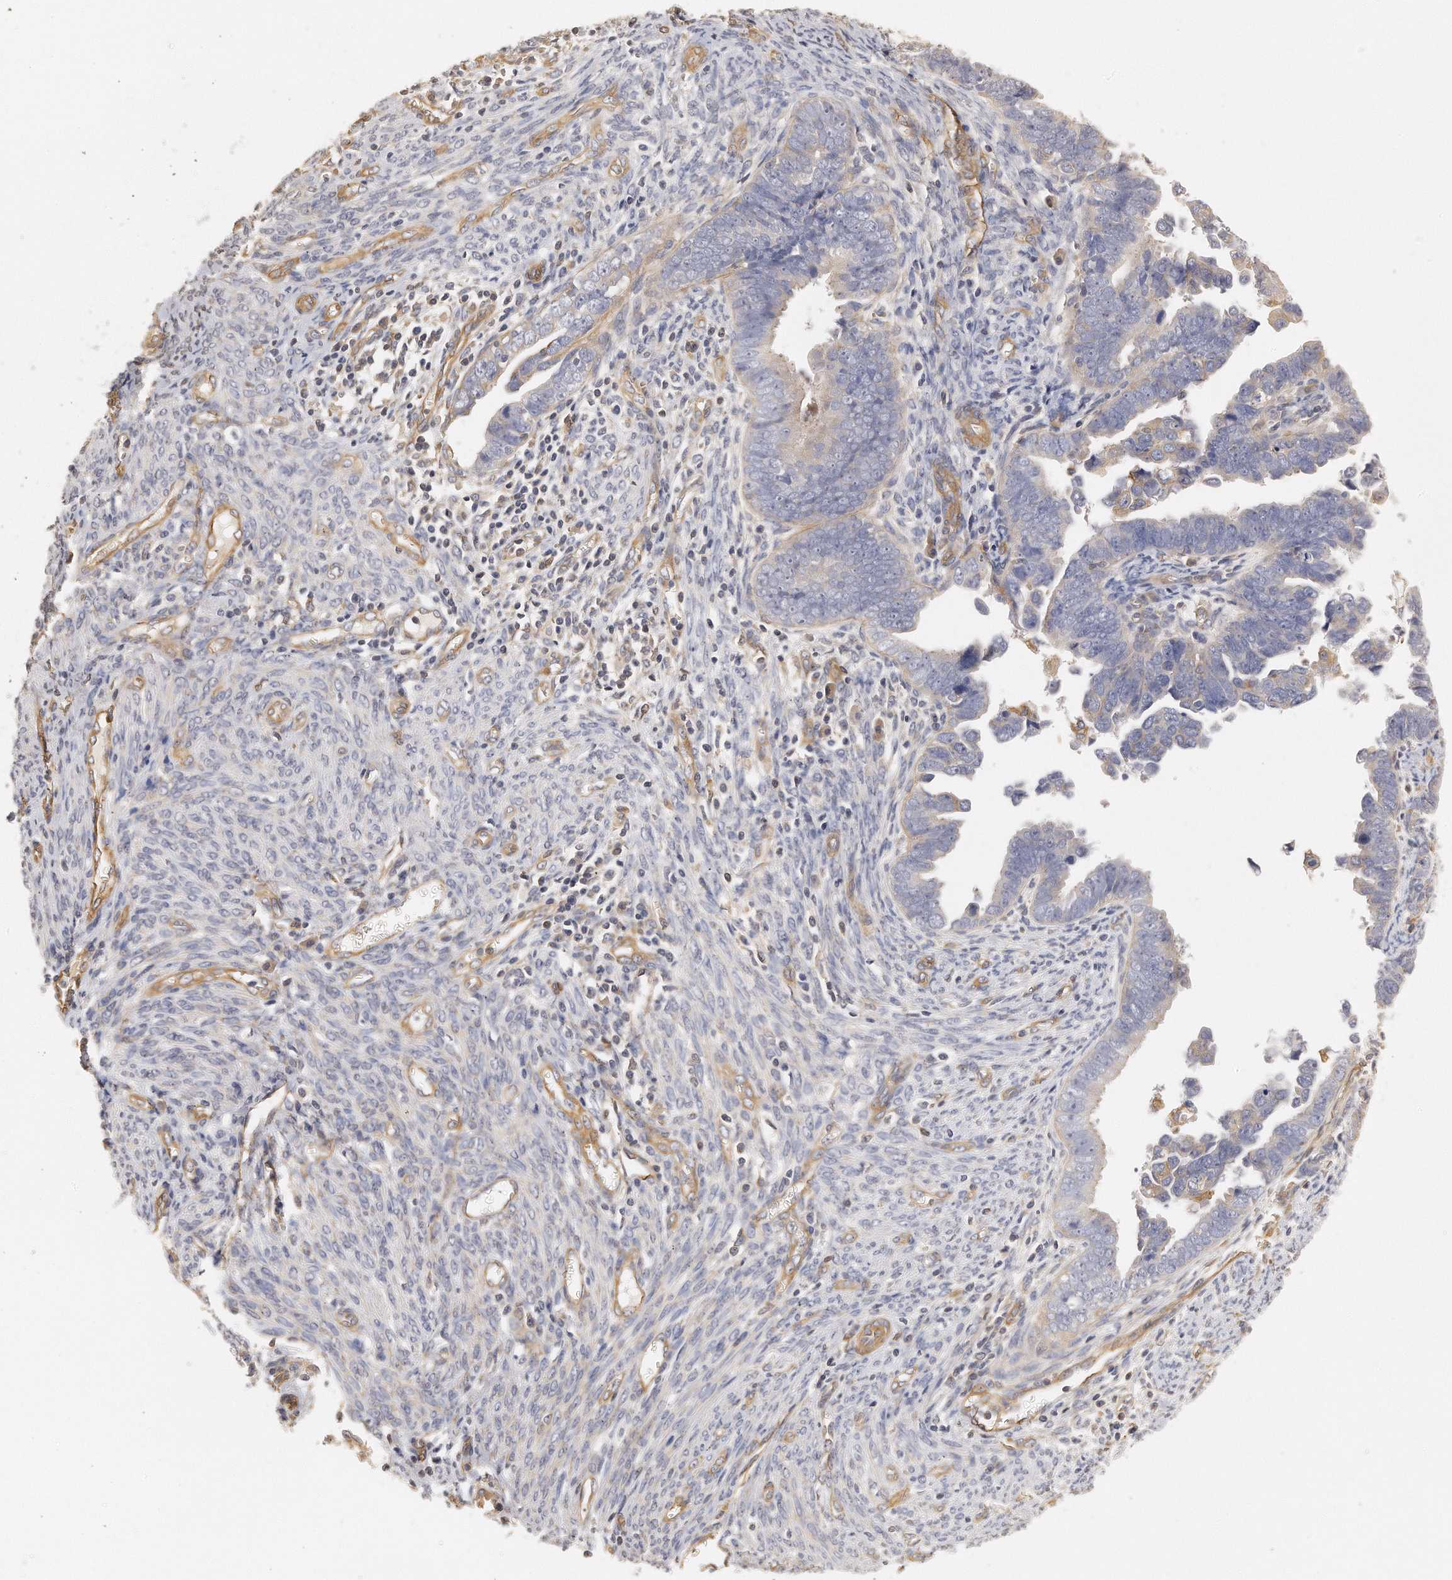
{"staining": {"intensity": "negative", "quantity": "none", "location": "none"}, "tissue": "endometrial cancer", "cell_type": "Tumor cells", "image_type": "cancer", "snomed": [{"axis": "morphology", "description": "Adenocarcinoma, NOS"}, {"axis": "topography", "description": "Endometrium"}], "caption": "Protein analysis of adenocarcinoma (endometrial) exhibits no significant positivity in tumor cells.", "gene": "CHST7", "patient": {"sex": "female", "age": 75}}